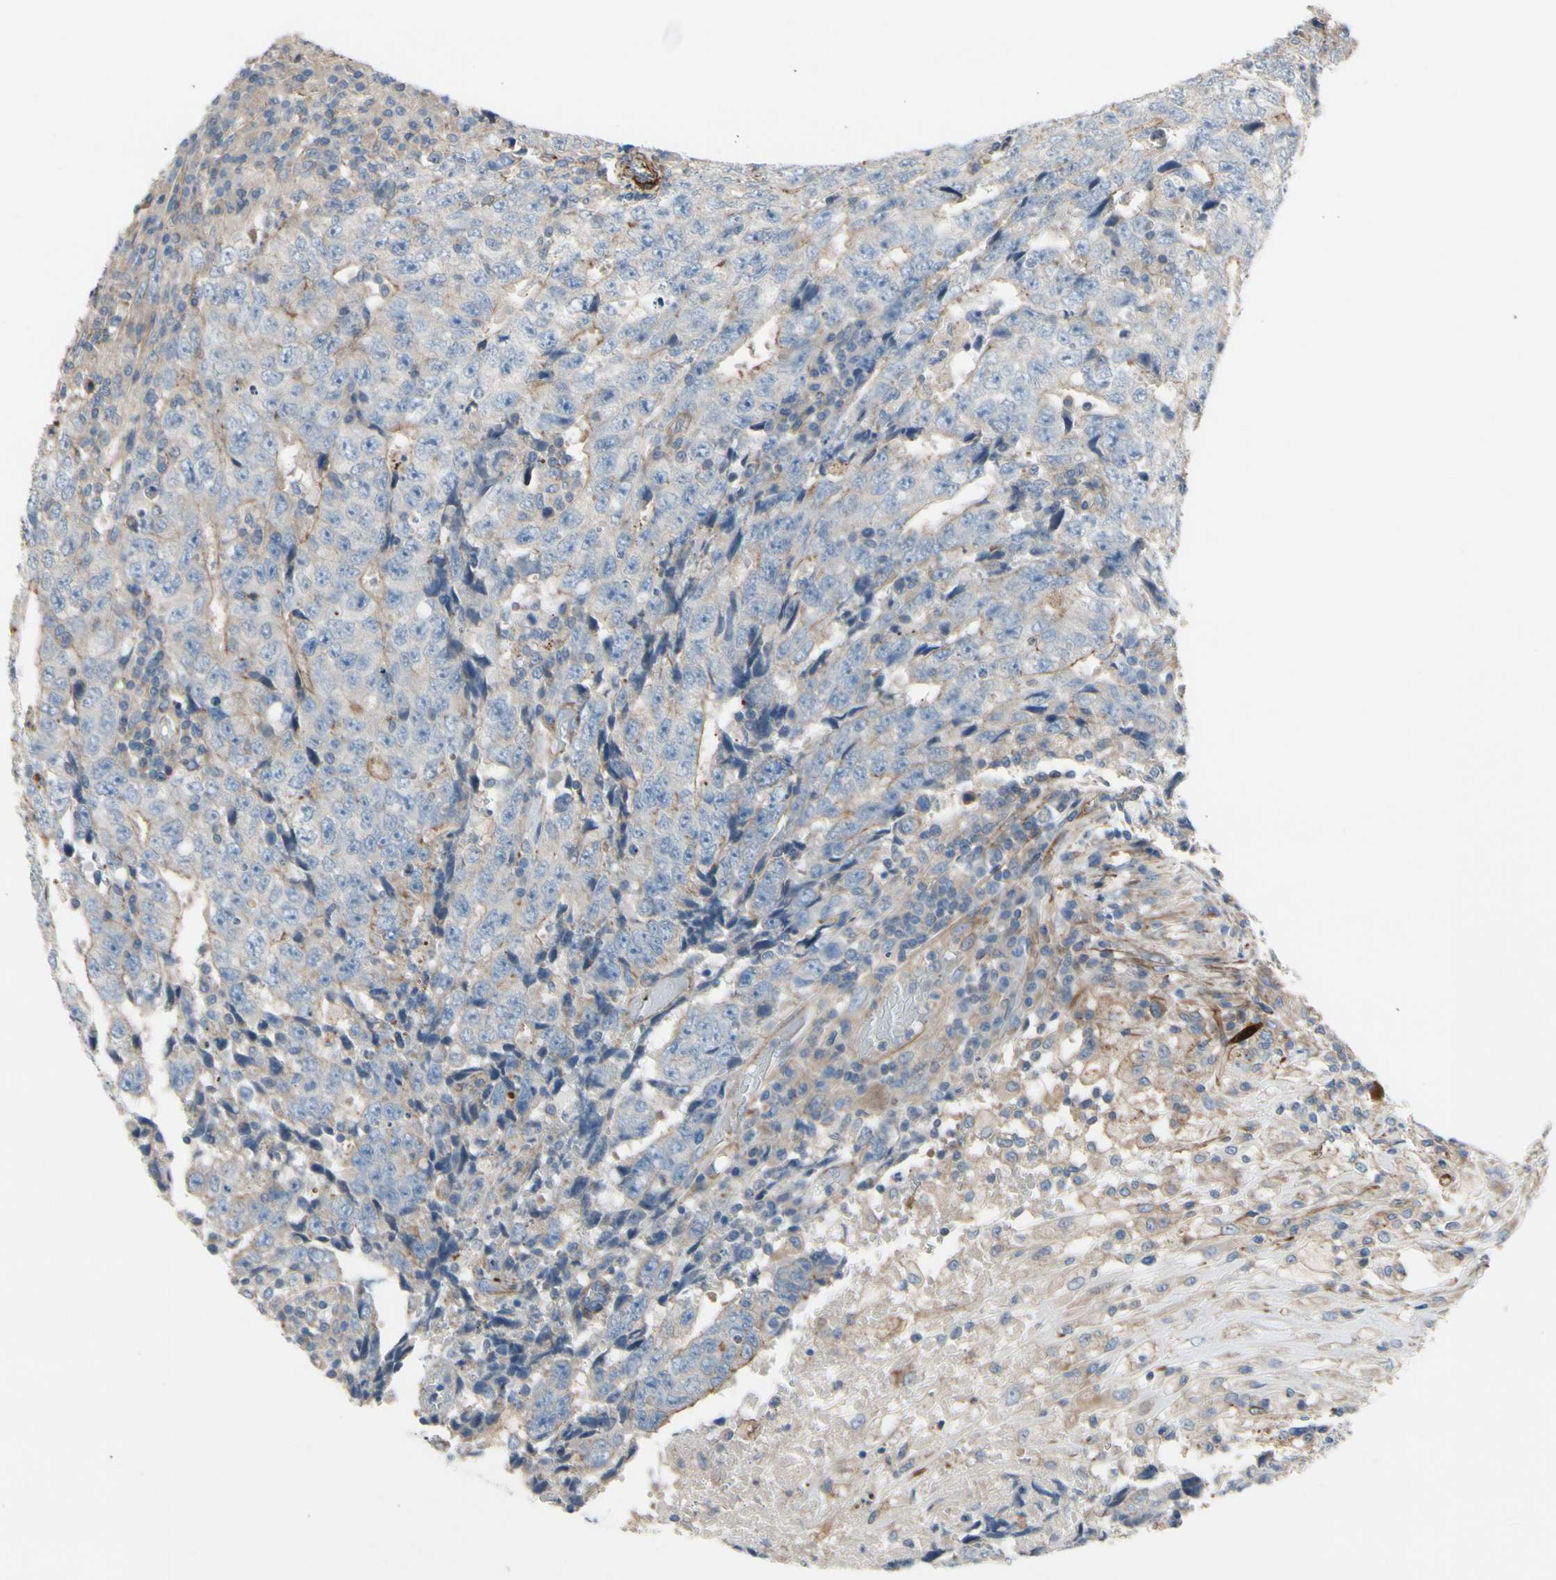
{"staining": {"intensity": "negative", "quantity": "none", "location": "none"}, "tissue": "testis cancer", "cell_type": "Tumor cells", "image_type": "cancer", "snomed": [{"axis": "morphology", "description": "Necrosis, NOS"}, {"axis": "morphology", "description": "Carcinoma, Embryonal, NOS"}, {"axis": "topography", "description": "Testis"}], "caption": "A high-resolution photomicrograph shows immunohistochemistry staining of testis cancer, which demonstrates no significant expression in tumor cells. (DAB immunohistochemistry (IHC), high magnification).", "gene": "TPM1", "patient": {"sex": "male", "age": 19}}